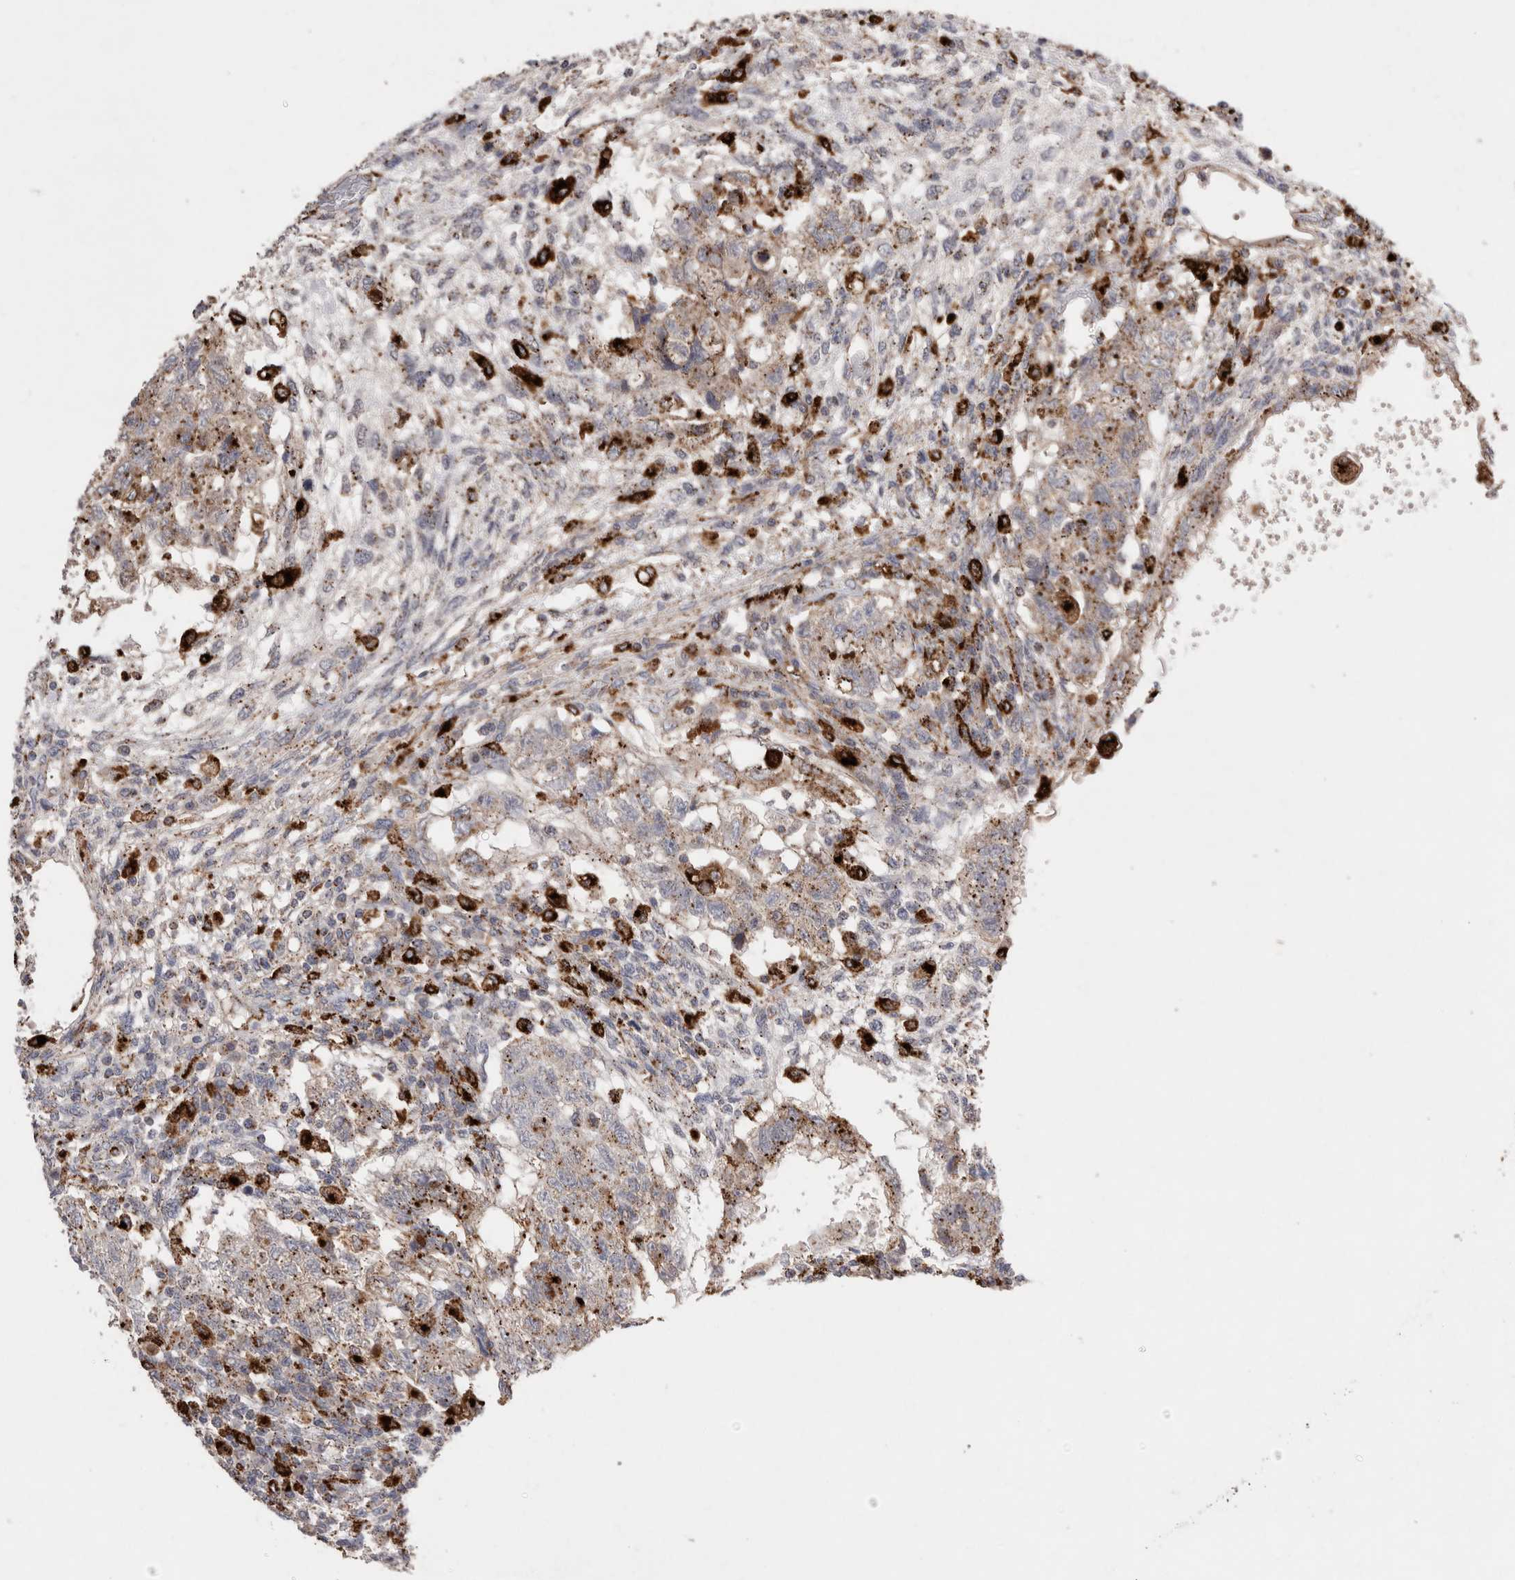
{"staining": {"intensity": "moderate", "quantity": ">75%", "location": "cytoplasmic/membranous"}, "tissue": "testis cancer", "cell_type": "Tumor cells", "image_type": "cancer", "snomed": [{"axis": "morphology", "description": "Normal tissue, NOS"}, {"axis": "morphology", "description": "Carcinoma, Embryonal, NOS"}, {"axis": "topography", "description": "Testis"}], "caption": "Immunohistochemical staining of testis cancer displays medium levels of moderate cytoplasmic/membranous protein staining in approximately >75% of tumor cells.", "gene": "CTSA", "patient": {"sex": "male", "age": 36}}